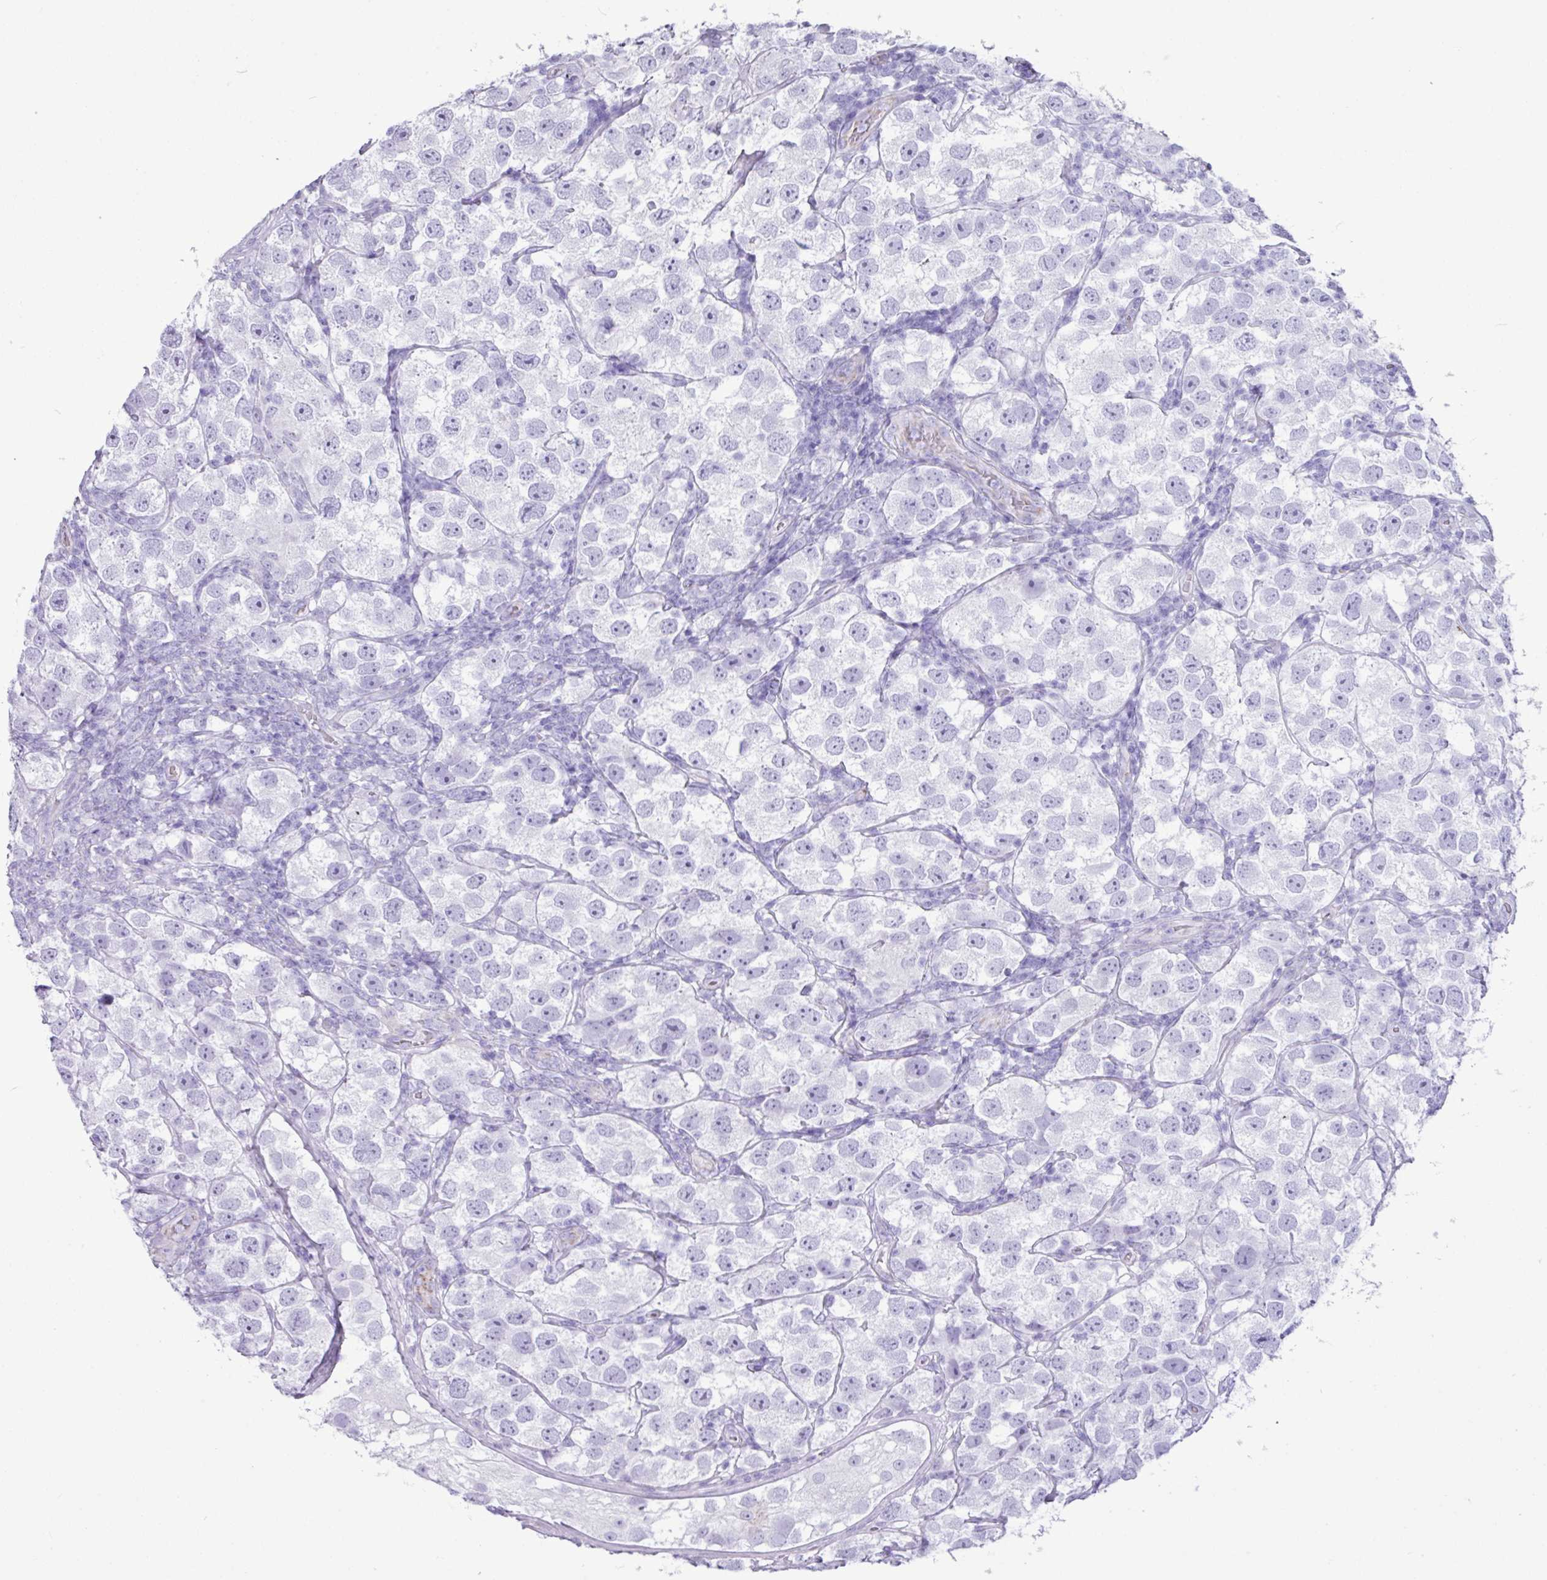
{"staining": {"intensity": "negative", "quantity": "none", "location": "none"}, "tissue": "testis cancer", "cell_type": "Tumor cells", "image_type": "cancer", "snomed": [{"axis": "morphology", "description": "Seminoma, NOS"}, {"axis": "topography", "description": "Testis"}], "caption": "Tumor cells are negative for brown protein staining in seminoma (testis).", "gene": "CKMT2", "patient": {"sex": "male", "age": 26}}